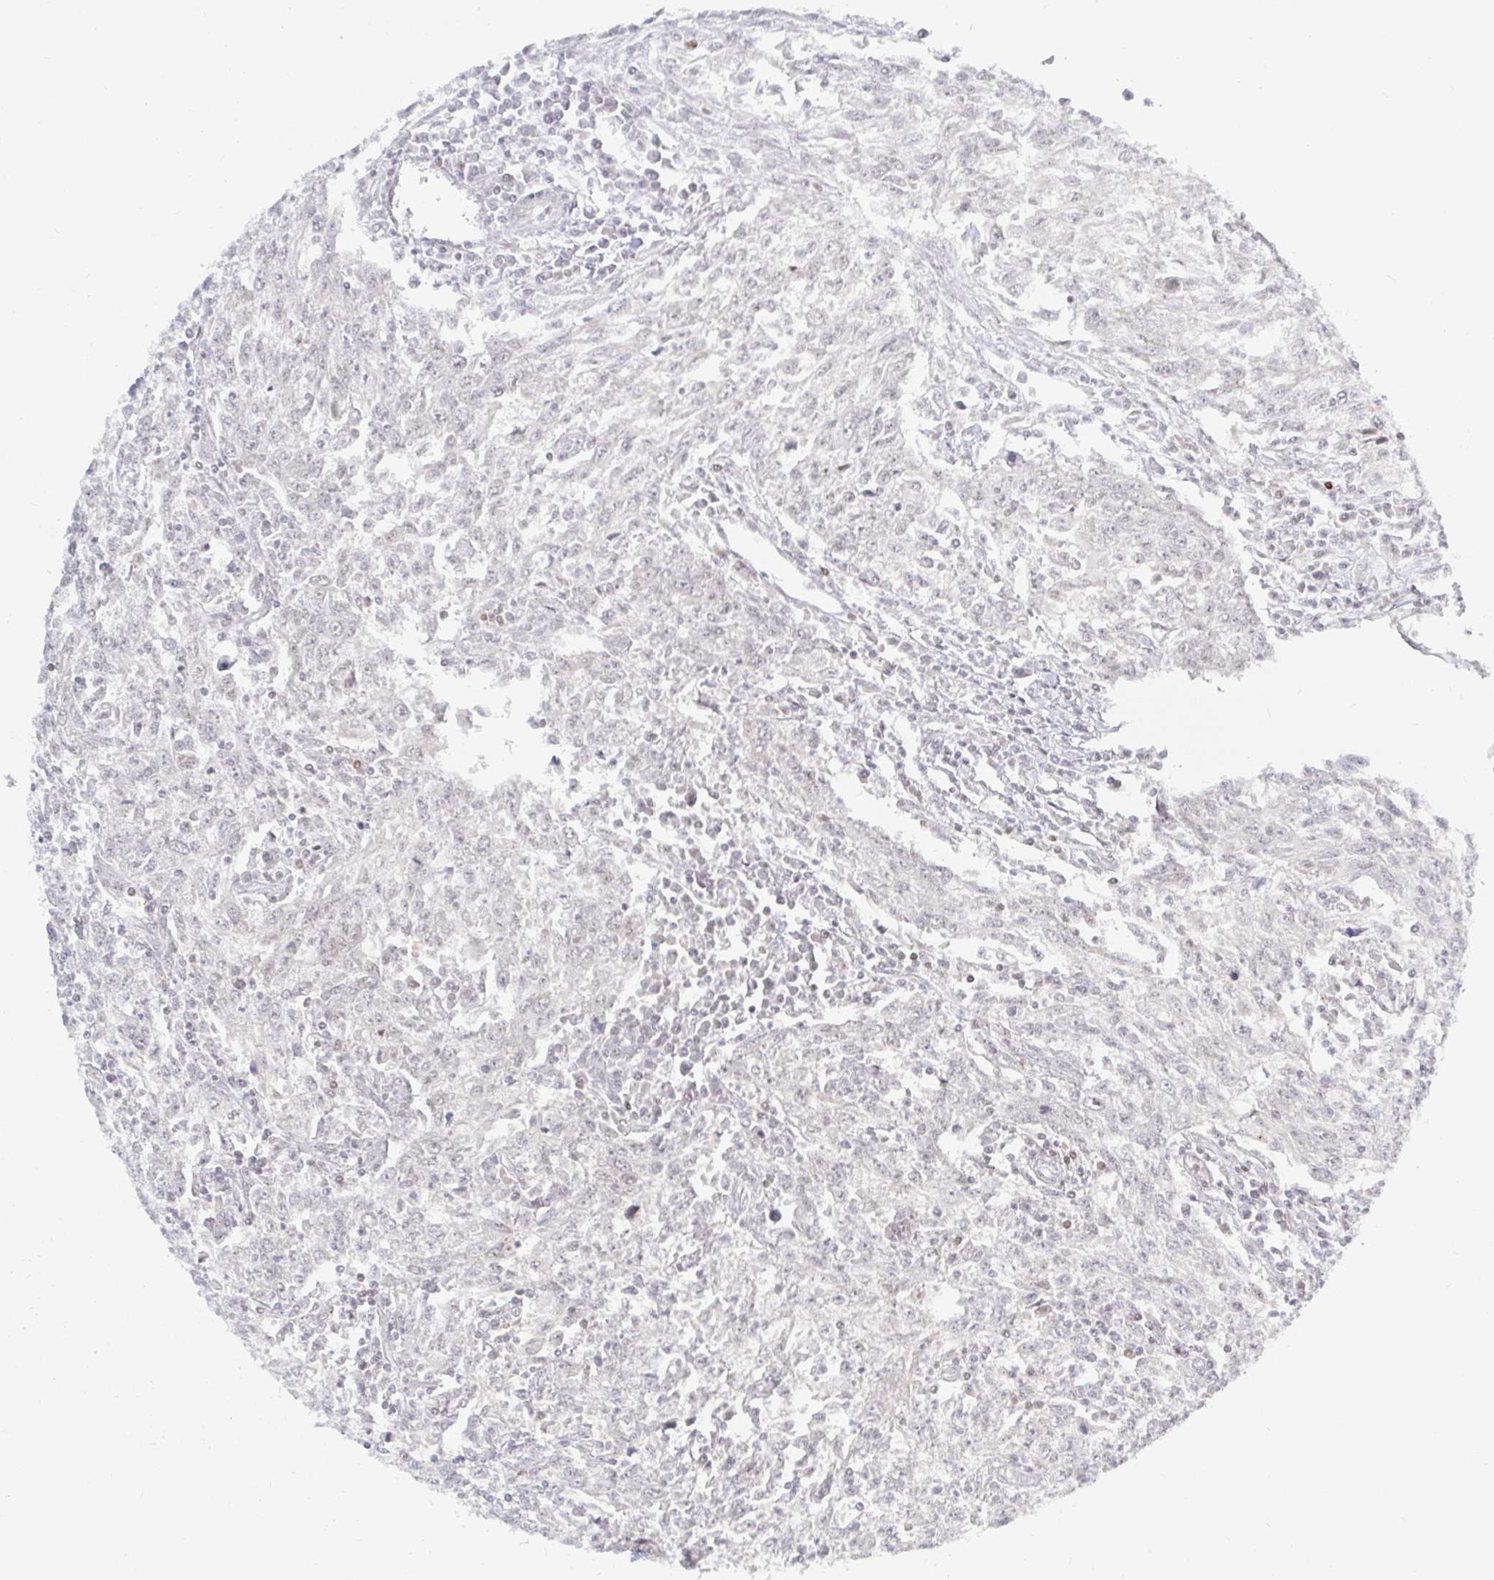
{"staining": {"intensity": "negative", "quantity": "none", "location": "none"}, "tissue": "breast cancer", "cell_type": "Tumor cells", "image_type": "cancer", "snomed": [{"axis": "morphology", "description": "Duct carcinoma"}, {"axis": "topography", "description": "Breast"}], "caption": "A micrograph of intraductal carcinoma (breast) stained for a protein exhibits no brown staining in tumor cells.", "gene": "CHD2", "patient": {"sex": "female", "age": 50}}